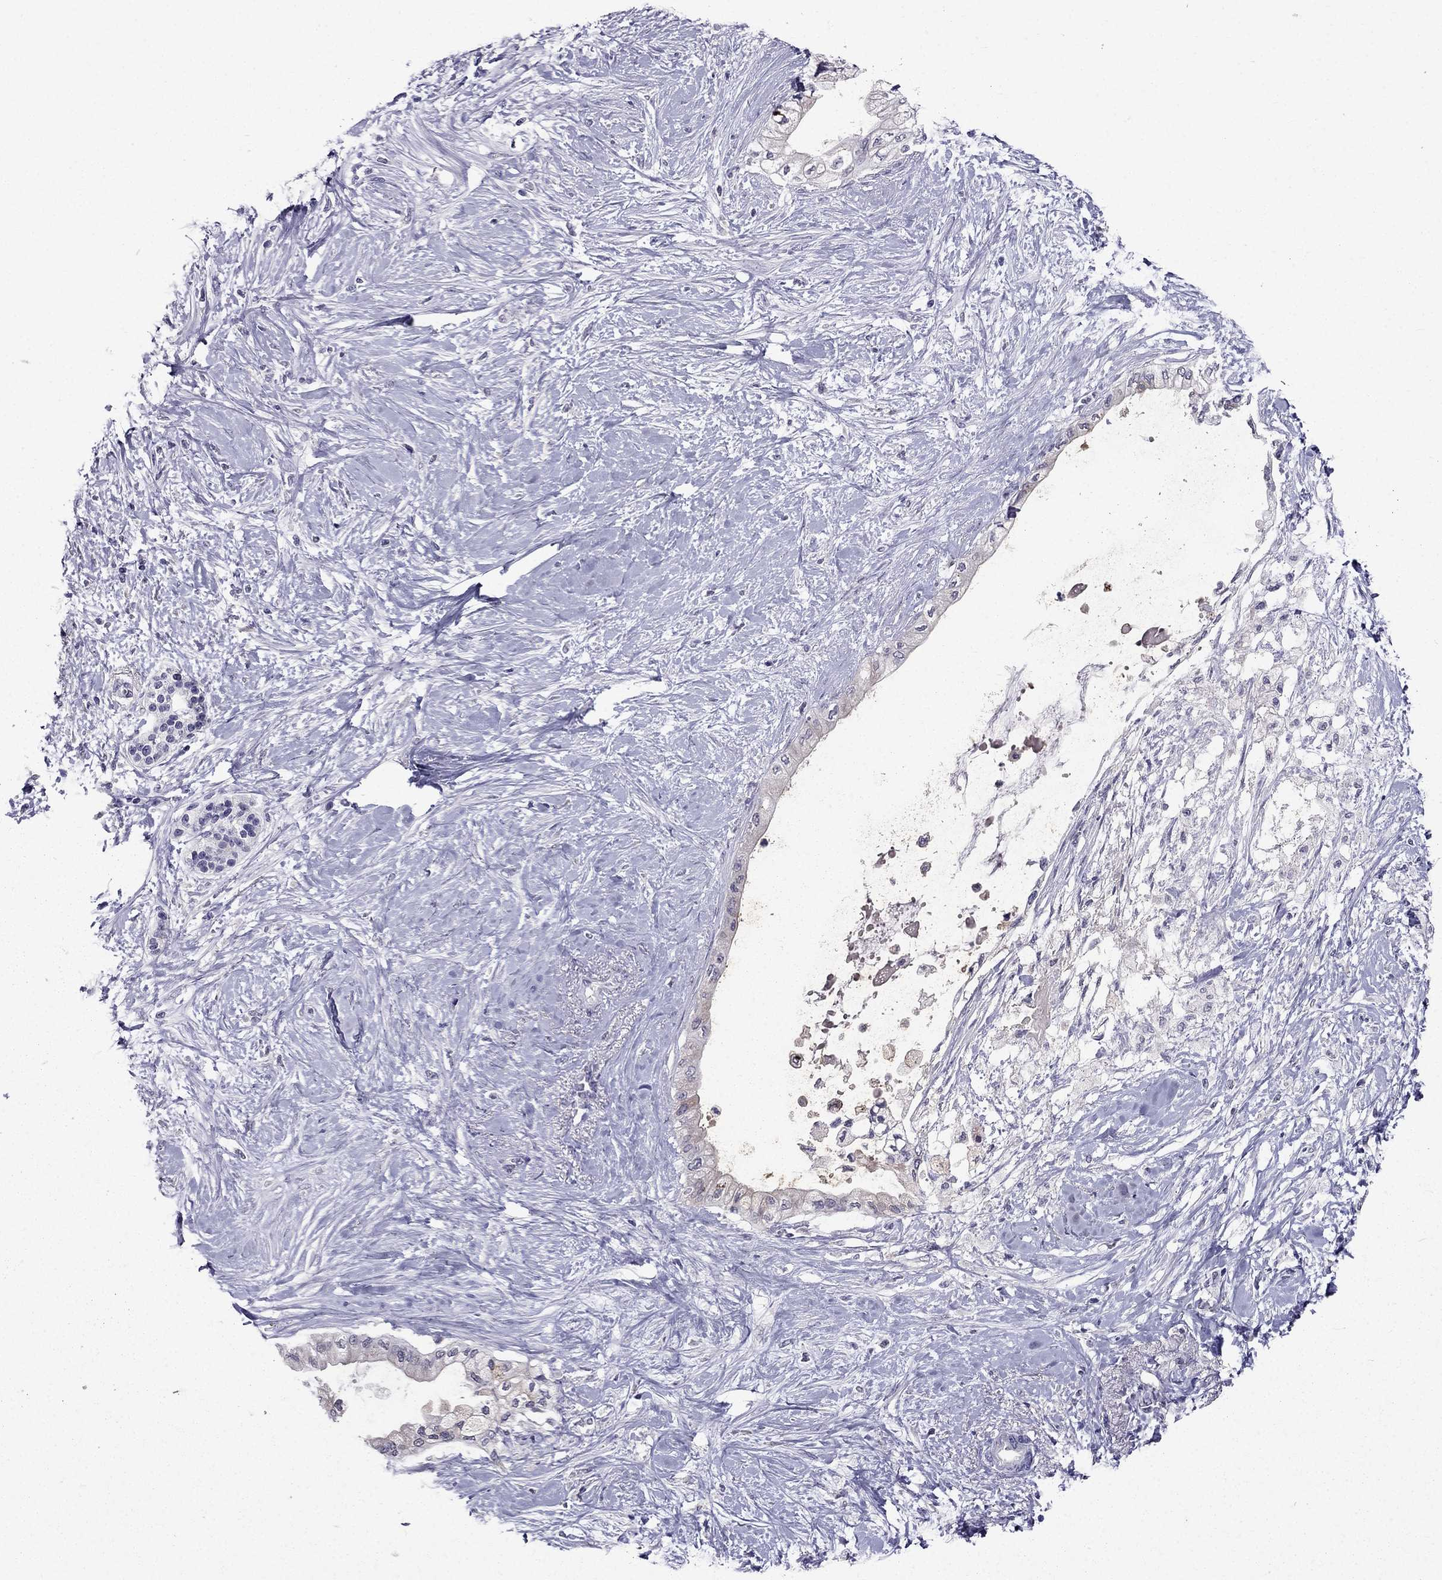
{"staining": {"intensity": "negative", "quantity": "none", "location": "none"}, "tissue": "pancreatic cancer", "cell_type": "Tumor cells", "image_type": "cancer", "snomed": [{"axis": "morphology", "description": "Normal tissue, NOS"}, {"axis": "morphology", "description": "Adenocarcinoma, NOS"}, {"axis": "topography", "description": "Pancreas"}, {"axis": "topography", "description": "Duodenum"}], "caption": "Adenocarcinoma (pancreatic) stained for a protein using IHC shows no positivity tumor cells.", "gene": "DUSP15", "patient": {"sex": "female", "age": 60}}